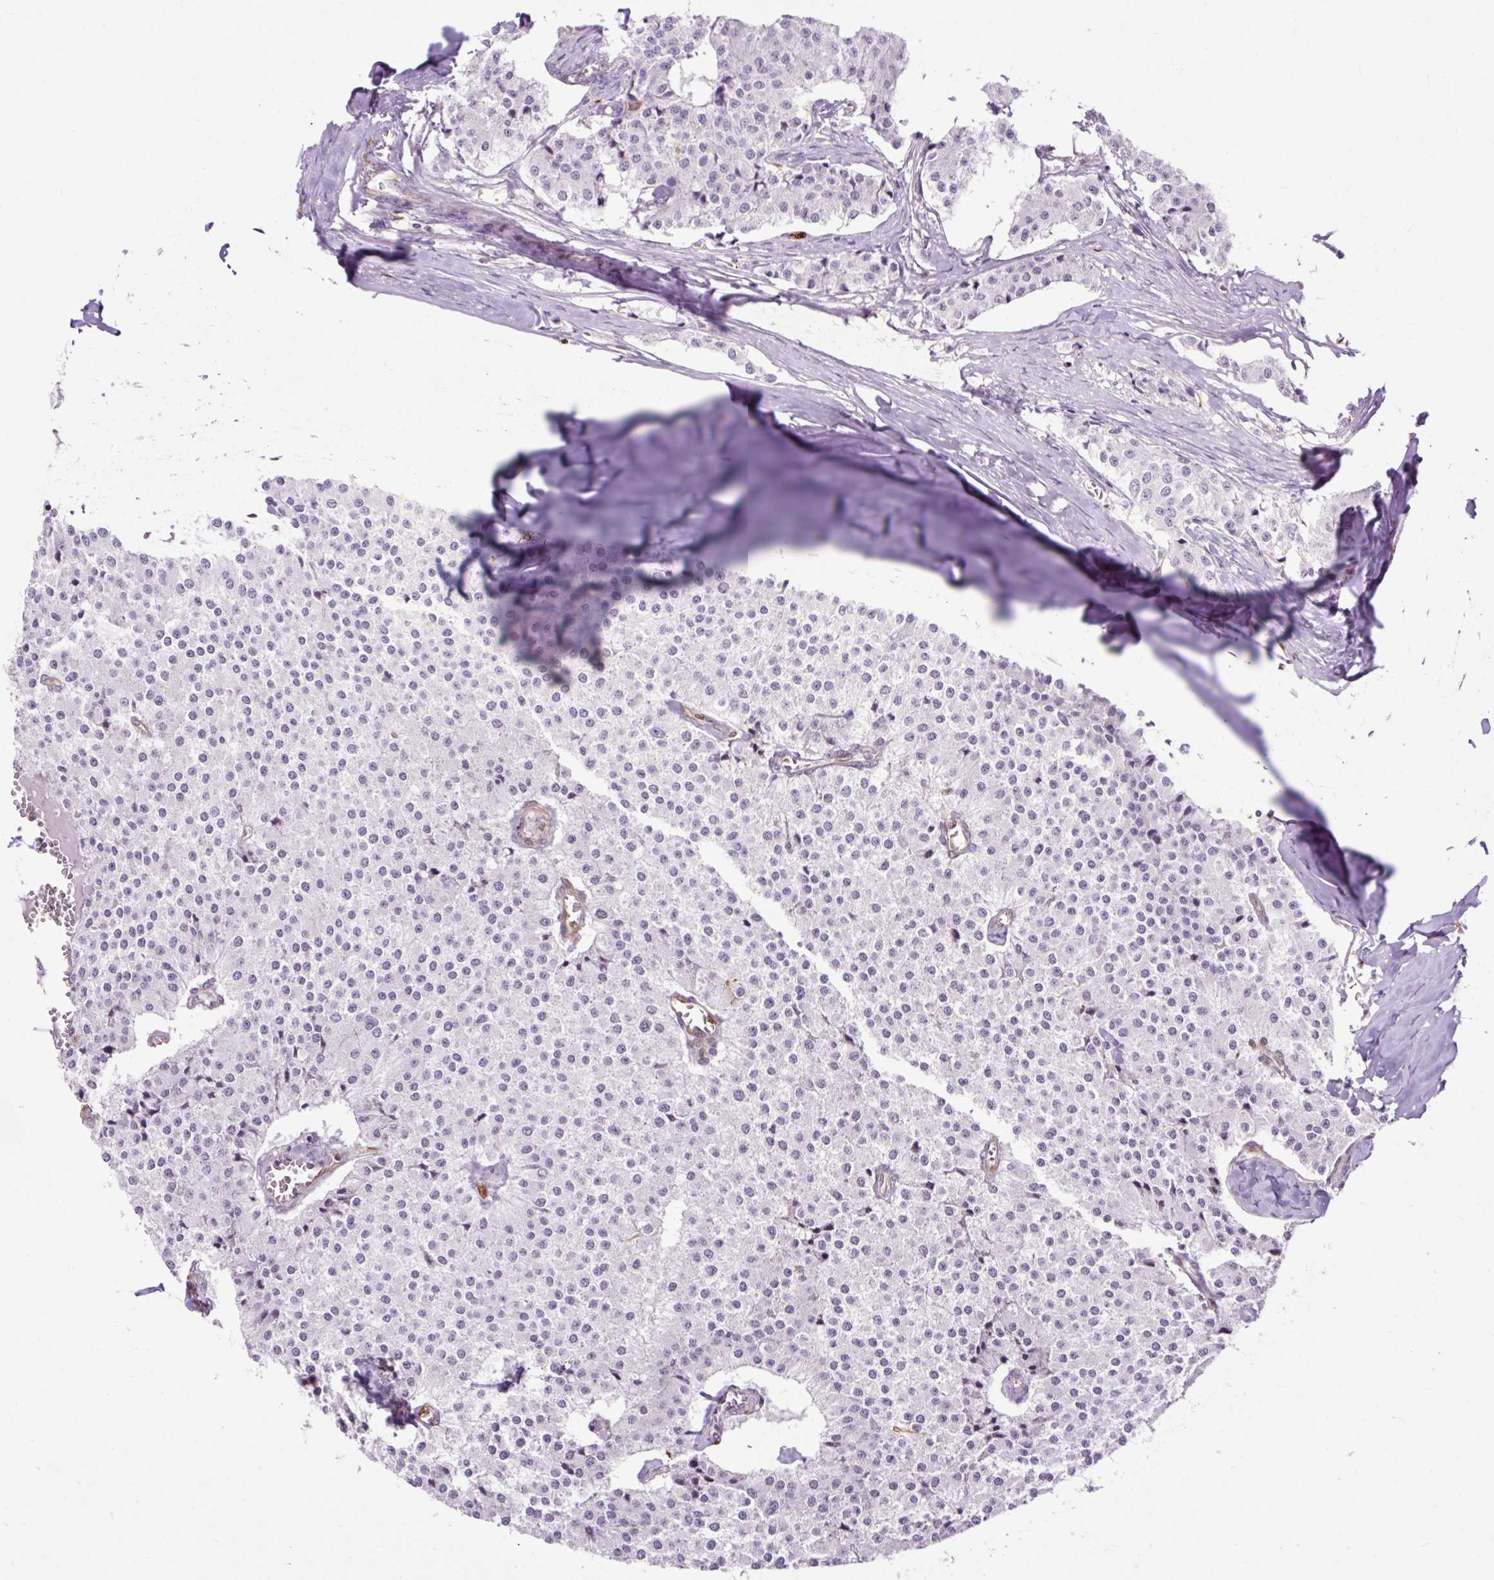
{"staining": {"intensity": "strong", "quantity": "25%-75%", "location": "nuclear"}, "tissue": "carcinoid", "cell_type": "Tumor cells", "image_type": "cancer", "snomed": [{"axis": "morphology", "description": "Carcinoid, malignant, NOS"}, {"axis": "topography", "description": "Colon"}], "caption": "Approximately 25%-75% of tumor cells in carcinoid exhibit strong nuclear protein expression as visualized by brown immunohistochemical staining.", "gene": "LUC7L2", "patient": {"sex": "female", "age": 52}}